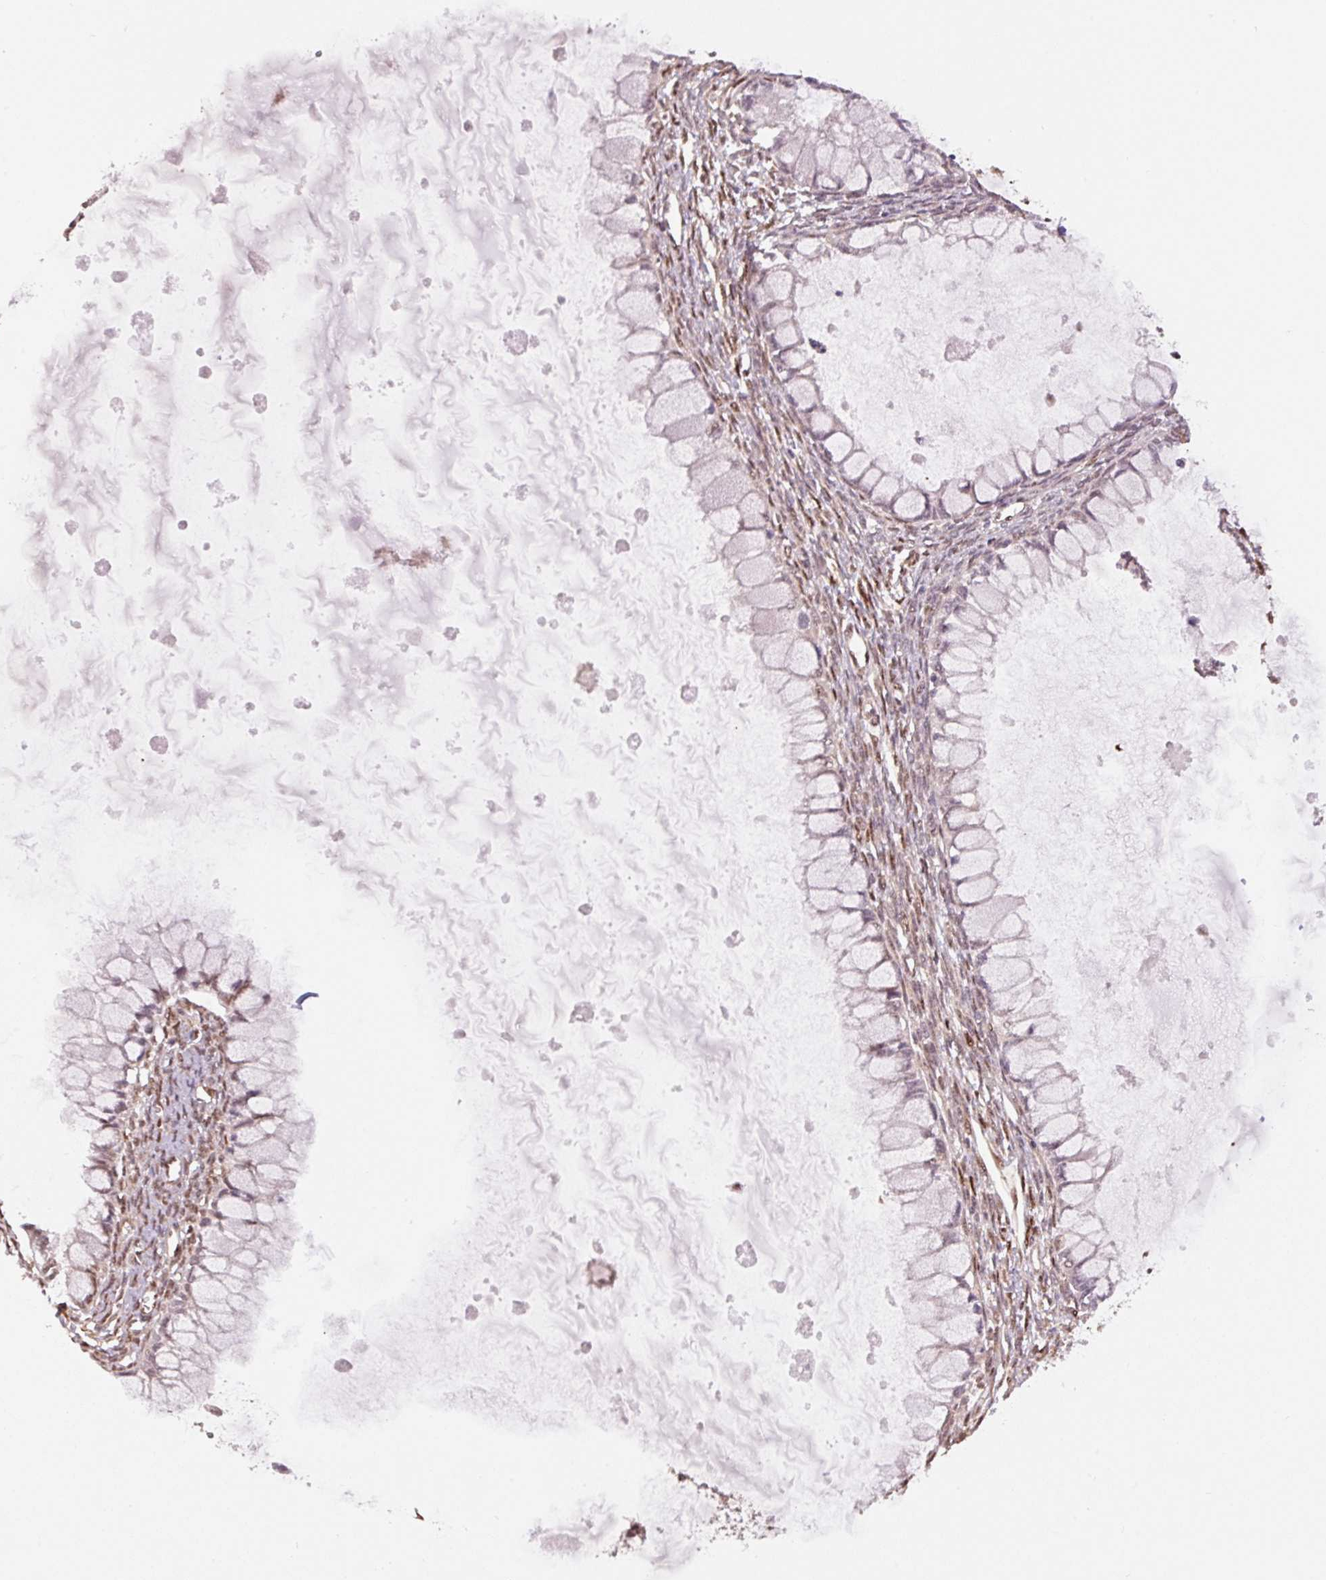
{"staining": {"intensity": "moderate", "quantity": "<25%", "location": "nuclear"}, "tissue": "ovarian cancer", "cell_type": "Tumor cells", "image_type": "cancer", "snomed": [{"axis": "morphology", "description": "Cystadenocarcinoma, mucinous, NOS"}, {"axis": "topography", "description": "Ovary"}], "caption": "High-power microscopy captured an IHC photomicrograph of ovarian cancer (mucinous cystadenocarcinoma), revealing moderate nuclear staining in approximately <25% of tumor cells.", "gene": "INTS8", "patient": {"sex": "female", "age": 34}}